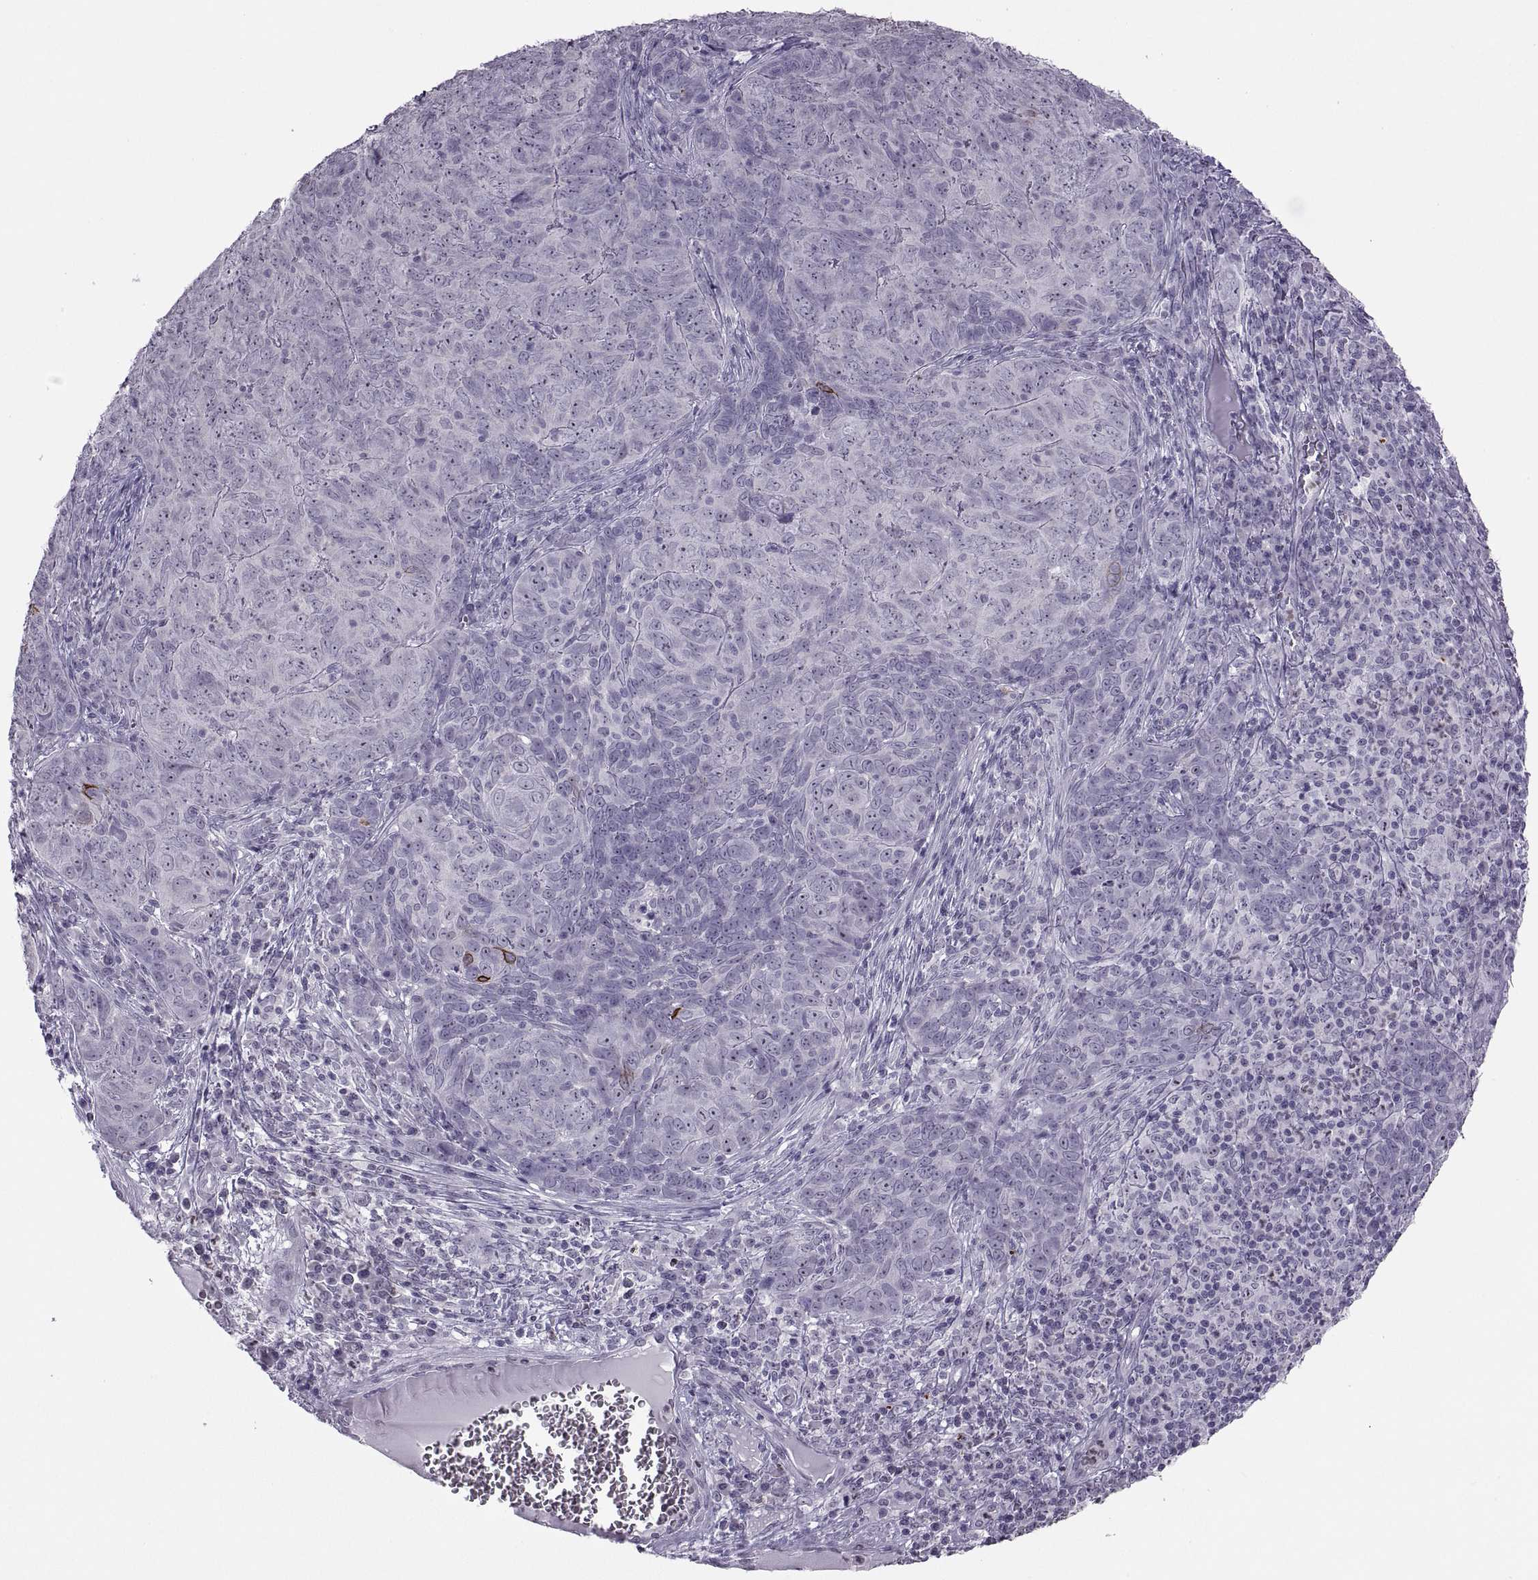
{"staining": {"intensity": "negative", "quantity": "none", "location": "none"}, "tissue": "skin cancer", "cell_type": "Tumor cells", "image_type": "cancer", "snomed": [{"axis": "morphology", "description": "Squamous cell carcinoma, NOS"}, {"axis": "topography", "description": "Skin"}, {"axis": "topography", "description": "Anal"}], "caption": "Skin cancer was stained to show a protein in brown. There is no significant expression in tumor cells.", "gene": "ASIC2", "patient": {"sex": "female", "age": 51}}